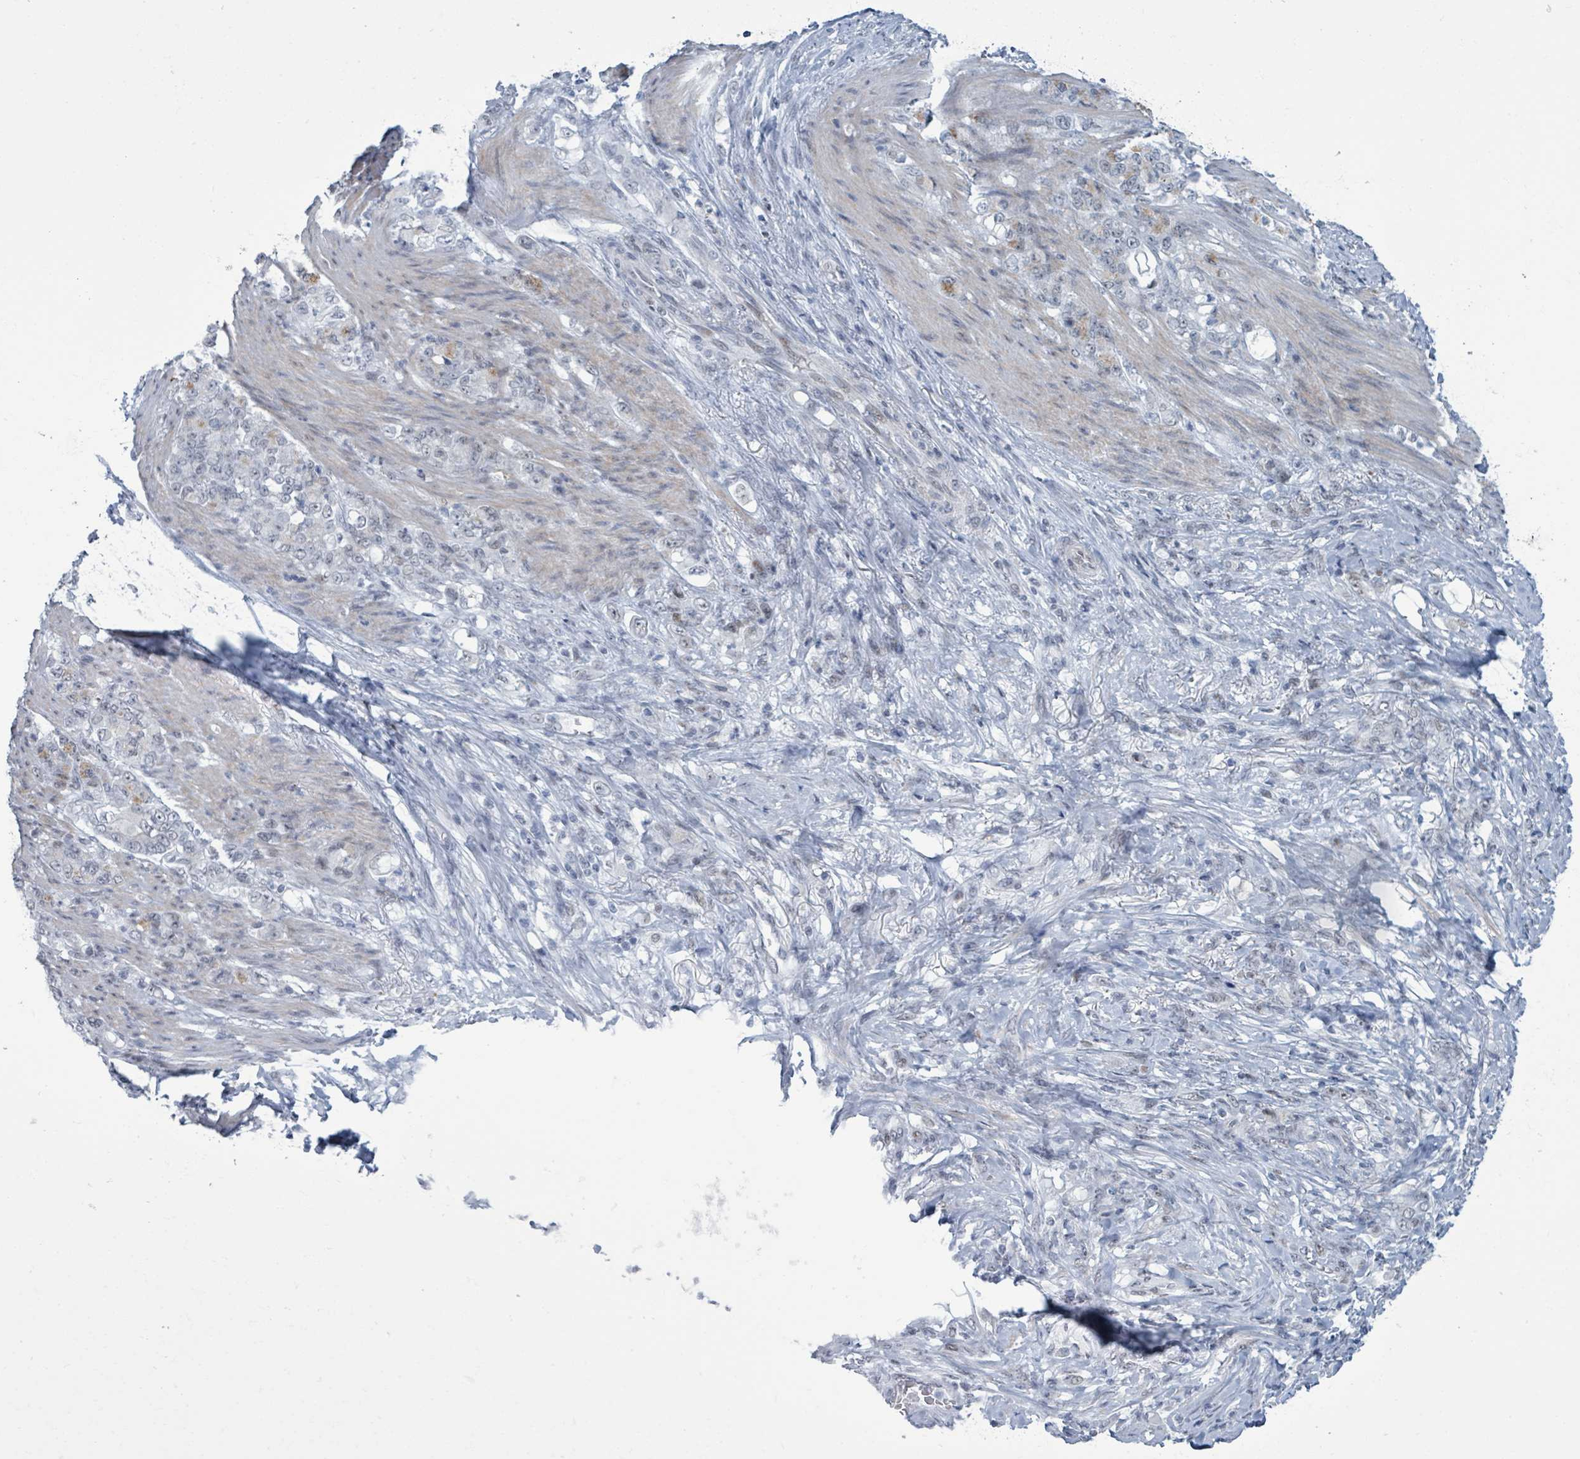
{"staining": {"intensity": "negative", "quantity": "none", "location": "none"}, "tissue": "stomach cancer", "cell_type": "Tumor cells", "image_type": "cancer", "snomed": [{"axis": "morphology", "description": "Adenocarcinoma, NOS"}, {"axis": "topography", "description": "Stomach"}], "caption": "Immunohistochemical staining of stomach cancer (adenocarcinoma) shows no significant positivity in tumor cells.", "gene": "CT45A5", "patient": {"sex": "female", "age": 79}}